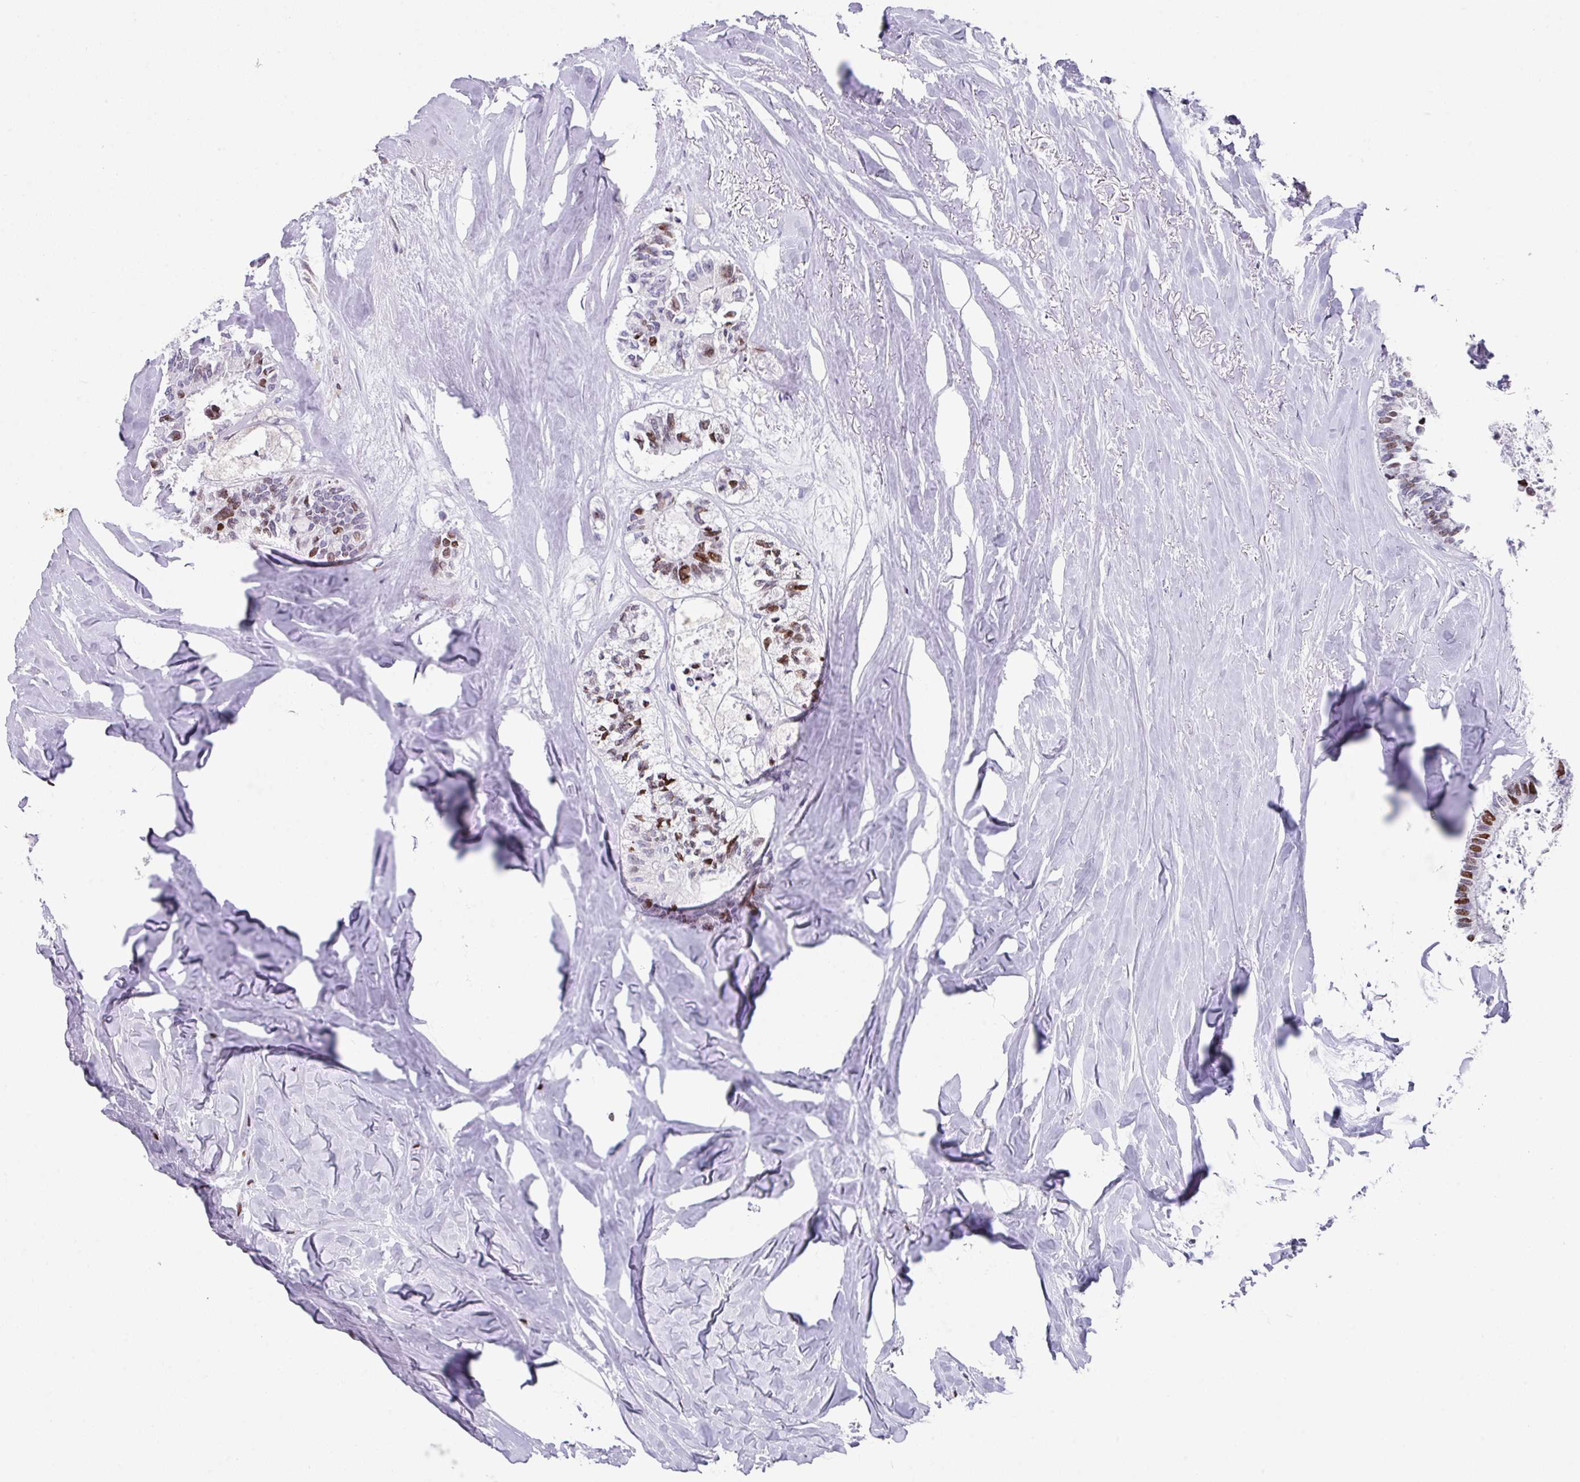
{"staining": {"intensity": "moderate", "quantity": "<25%", "location": "nuclear"}, "tissue": "colorectal cancer", "cell_type": "Tumor cells", "image_type": "cancer", "snomed": [{"axis": "morphology", "description": "Adenocarcinoma, NOS"}, {"axis": "topography", "description": "Colon"}, {"axis": "topography", "description": "Rectum"}], "caption": "An image of human colorectal adenocarcinoma stained for a protein shows moderate nuclear brown staining in tumor cells.", "gene": "TCF3", "patient": {"sex": "male", "age": 57}}